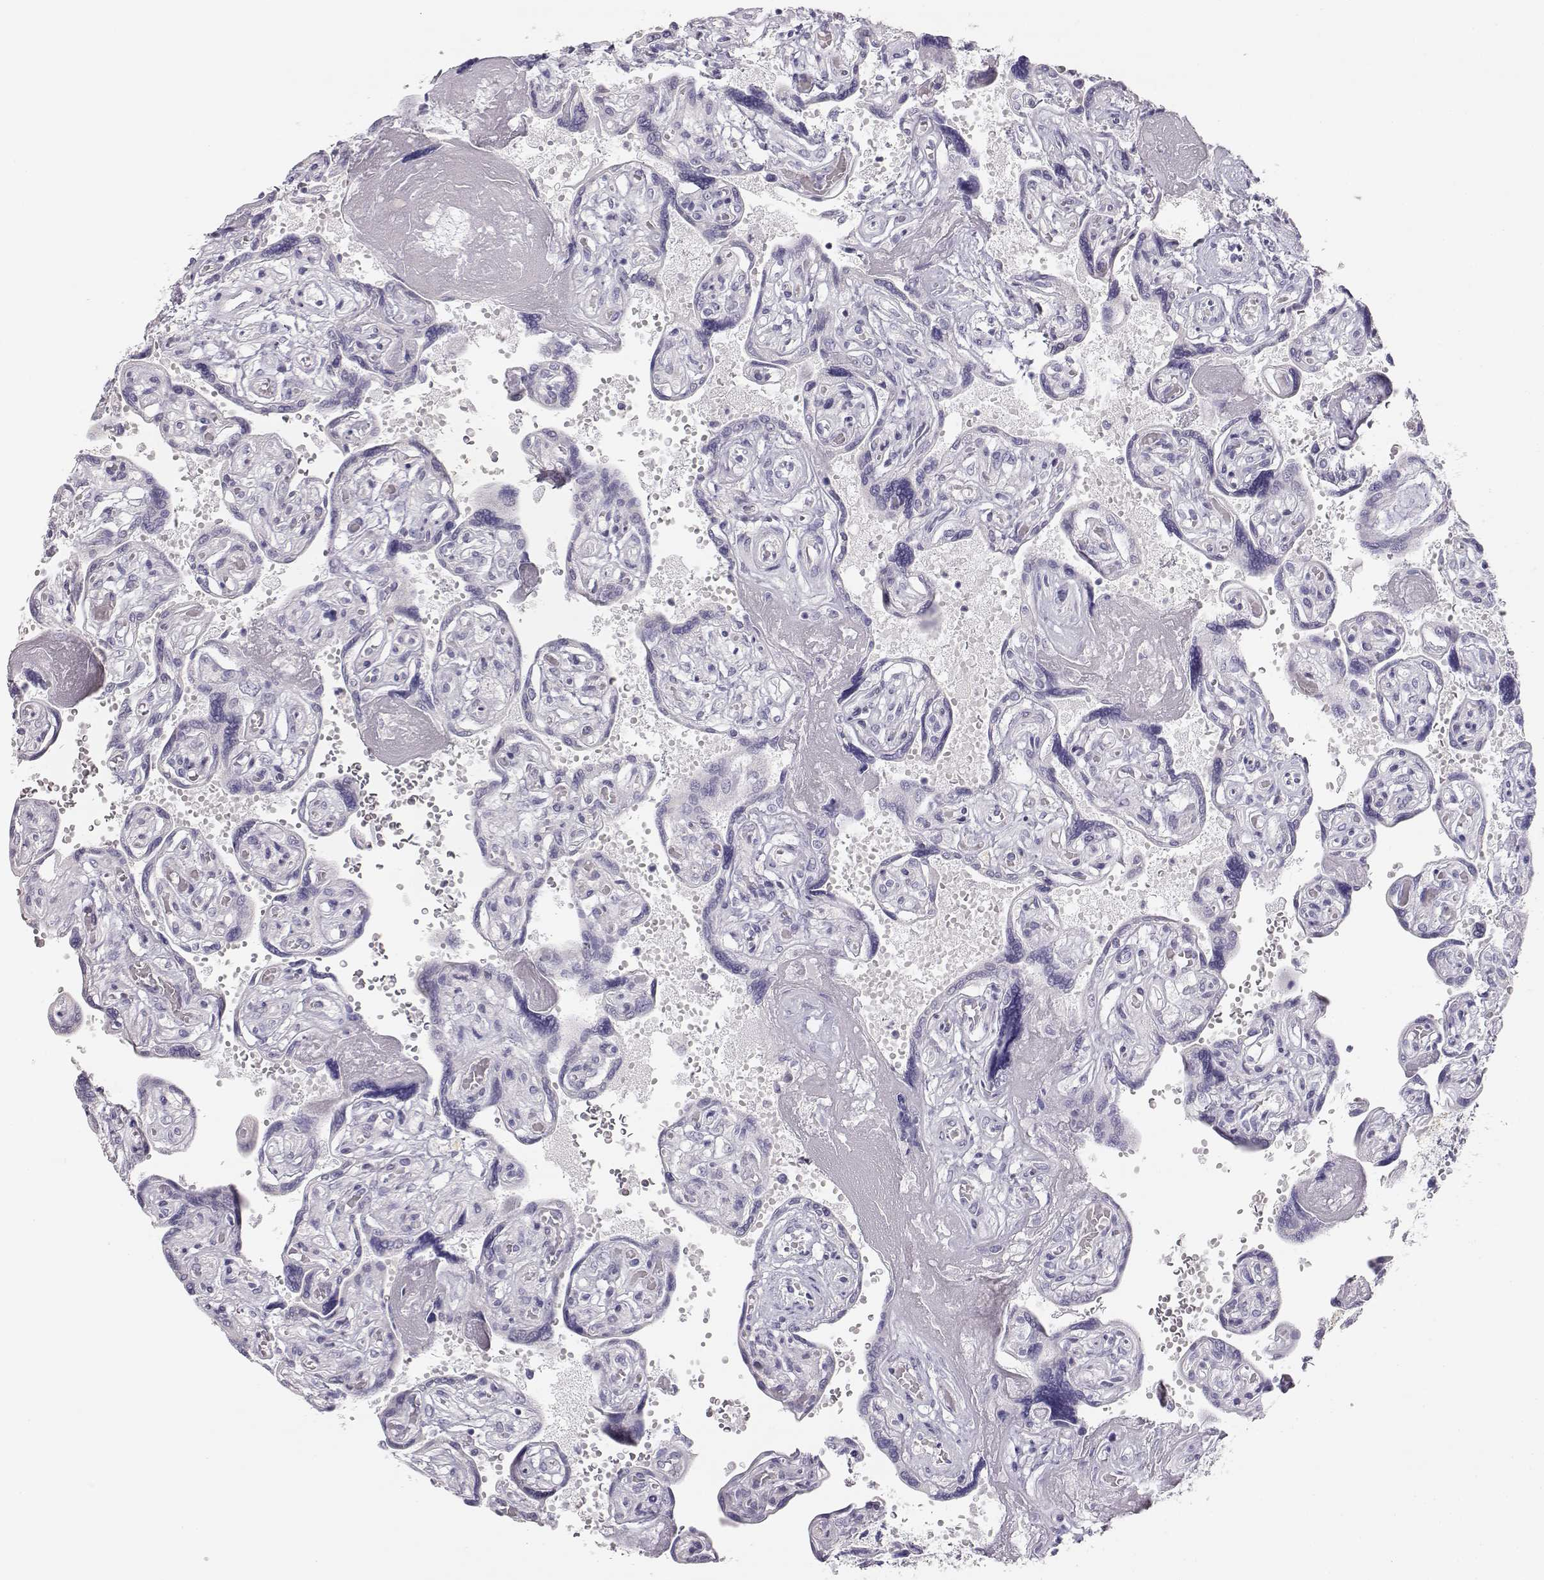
{"staining": {"intensity": "negative", "quantity": "none", "location": "none"}, "tissue": "placenta", "cell_type": "Decidual cells", "image_type": "normal", "snomed": [{"axis": "morphology", "description": "Normal tissue, NOS"}, {"axis": "topography", "description": "Placenta"}], "caption": "DAB (3,3'-diaminobenzidine) immunohistochemical staining of unremarkable placenta displays no significant expression in decidual cells. (Stains: DAB IHC with hematoxylin counter stain, Microscopy: brightfield microscopy at high magnification).", "gene": "LEPR", "patient": {"sex": "female", "age": 32}}